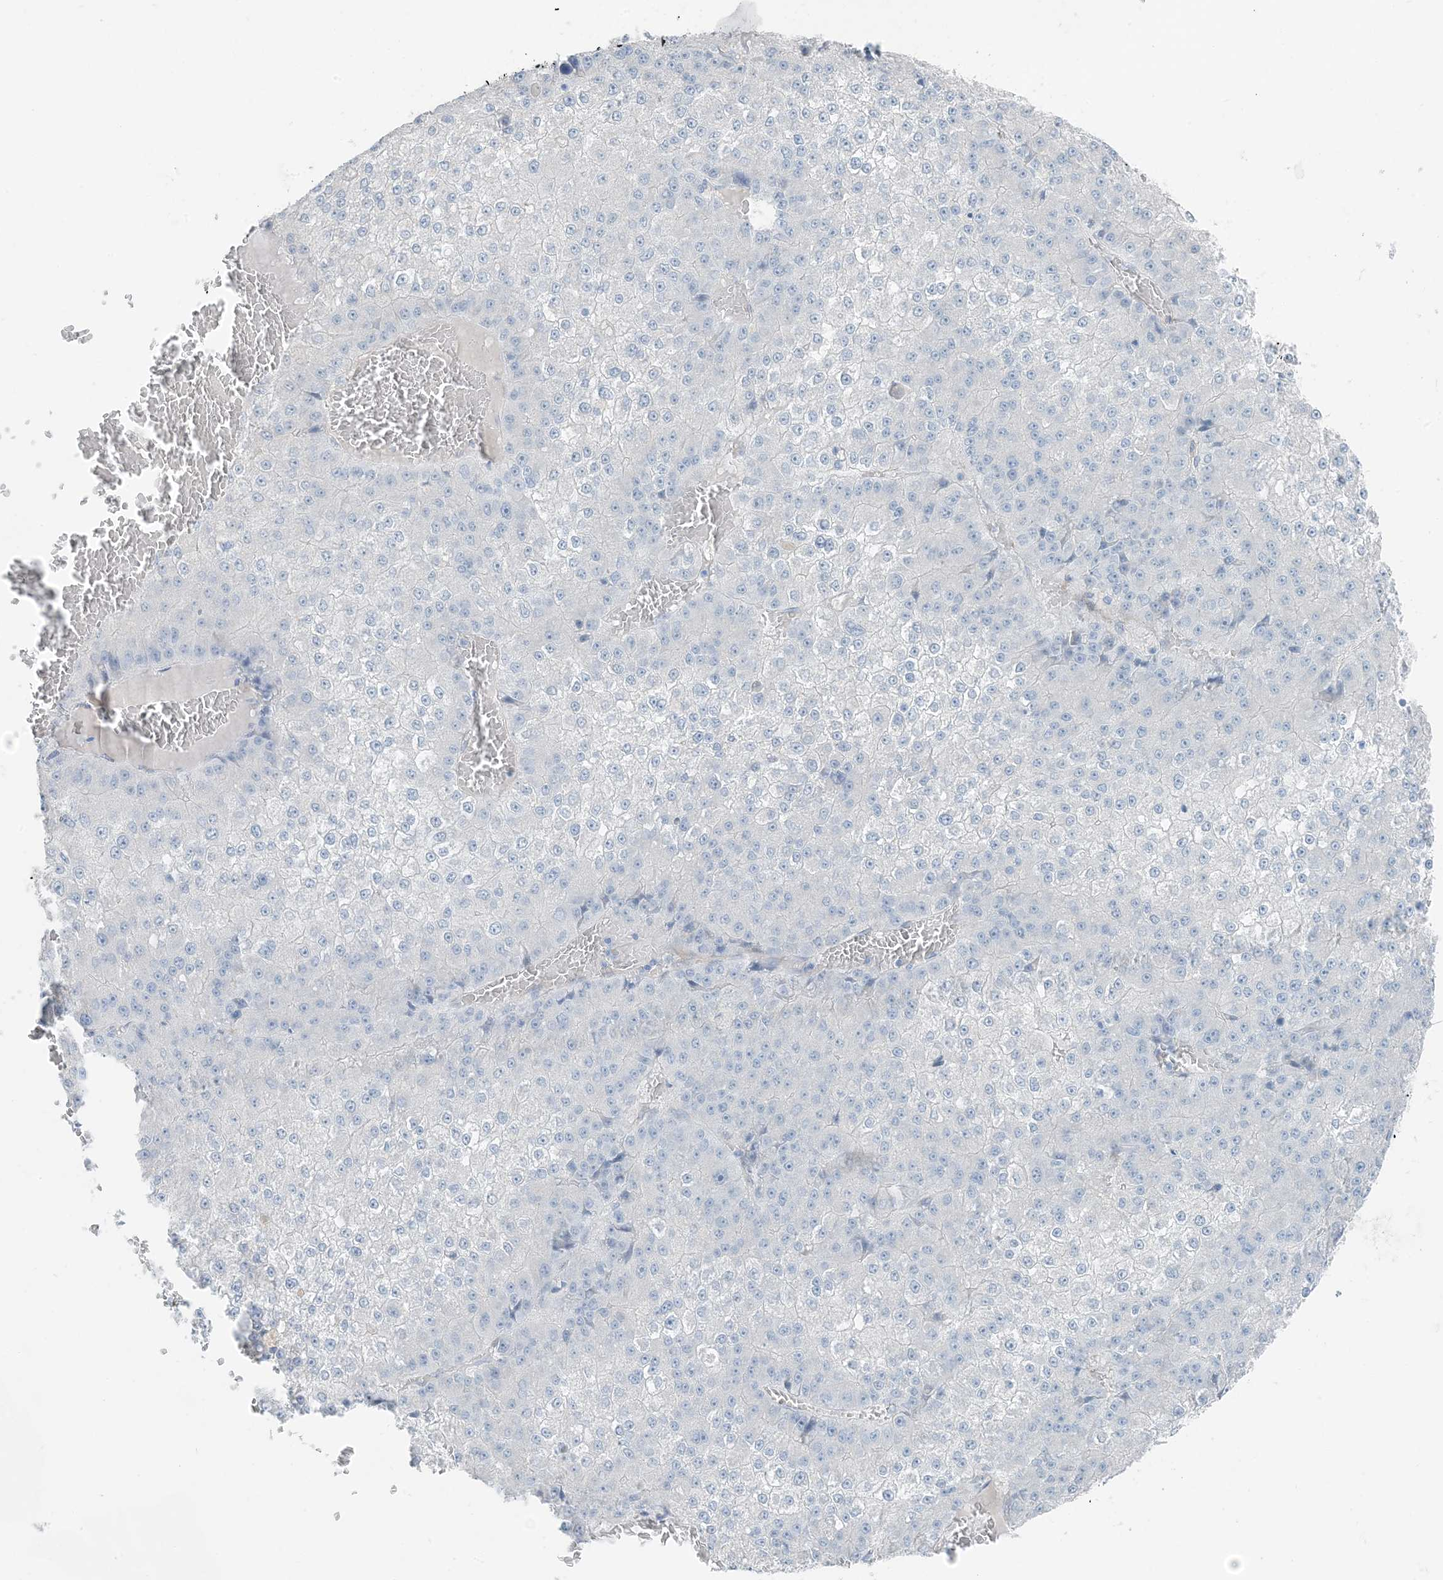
{"staining": {"intensity": "negative", "quantity": "none", "location": "none"}, "tissue": "liver cancer", "cell_type": "Tumor cells", "image_type": "cancer", "snomed": [{"axis": "morphology", "description": "Carcinoma, Hepatocellular, NOS"}, {"axis": "topography", "description": "Liver"}], "caption": "DAB (3,3'-diaminobenzidine) immunohistochemical staining of liver hepatocellular carcinoma displays no significant positivity in tumor cells. (DAB IHC, high magnification).", "gene": "PGM5", "patient": {"sex": "female", "age": 73}}